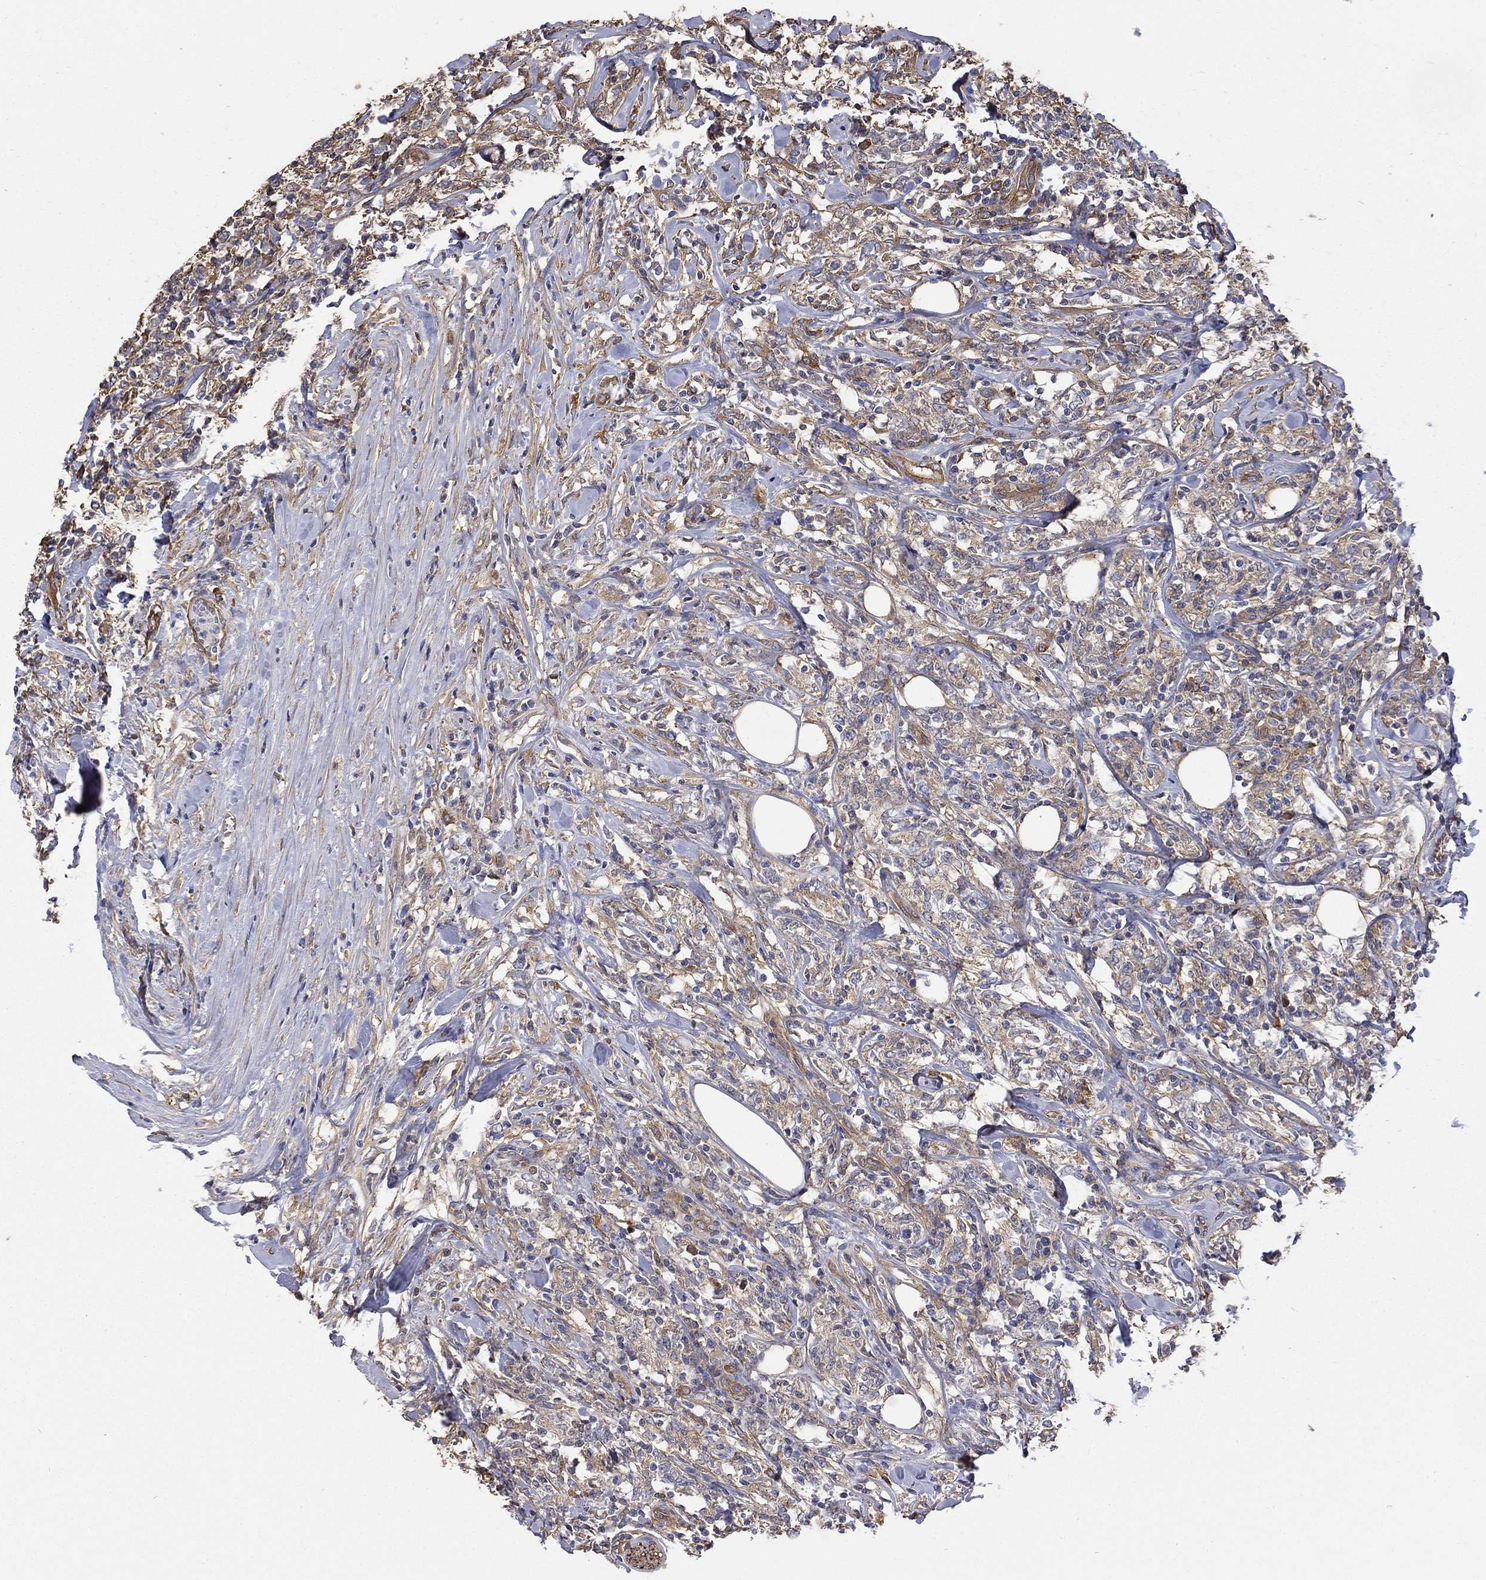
{"staining": {"intensity": "moderate", "quantity": "25%-75%", "location": "cytoplasmic/membranous"}, "tissue": "lymphoma", "cell_type": "Tumor cells", "image_type": "cancer", "snomed": [{"axis": "morphology", "description": "Malignant lymphoma, non-Hodgkin's type, High grade"}, {"axis": "topography", "description": "Lymph node"}], "caption": "About 25%-75% of tumor cells in high-grade malignant lymphoma, non-Hodgkin's type display moderate cytoplasmic/membranous protein expression as visualized by brown immunohistochemical staining.", "gene": "DPYSL2", "patient": {"sex": "female", "age": 84}}